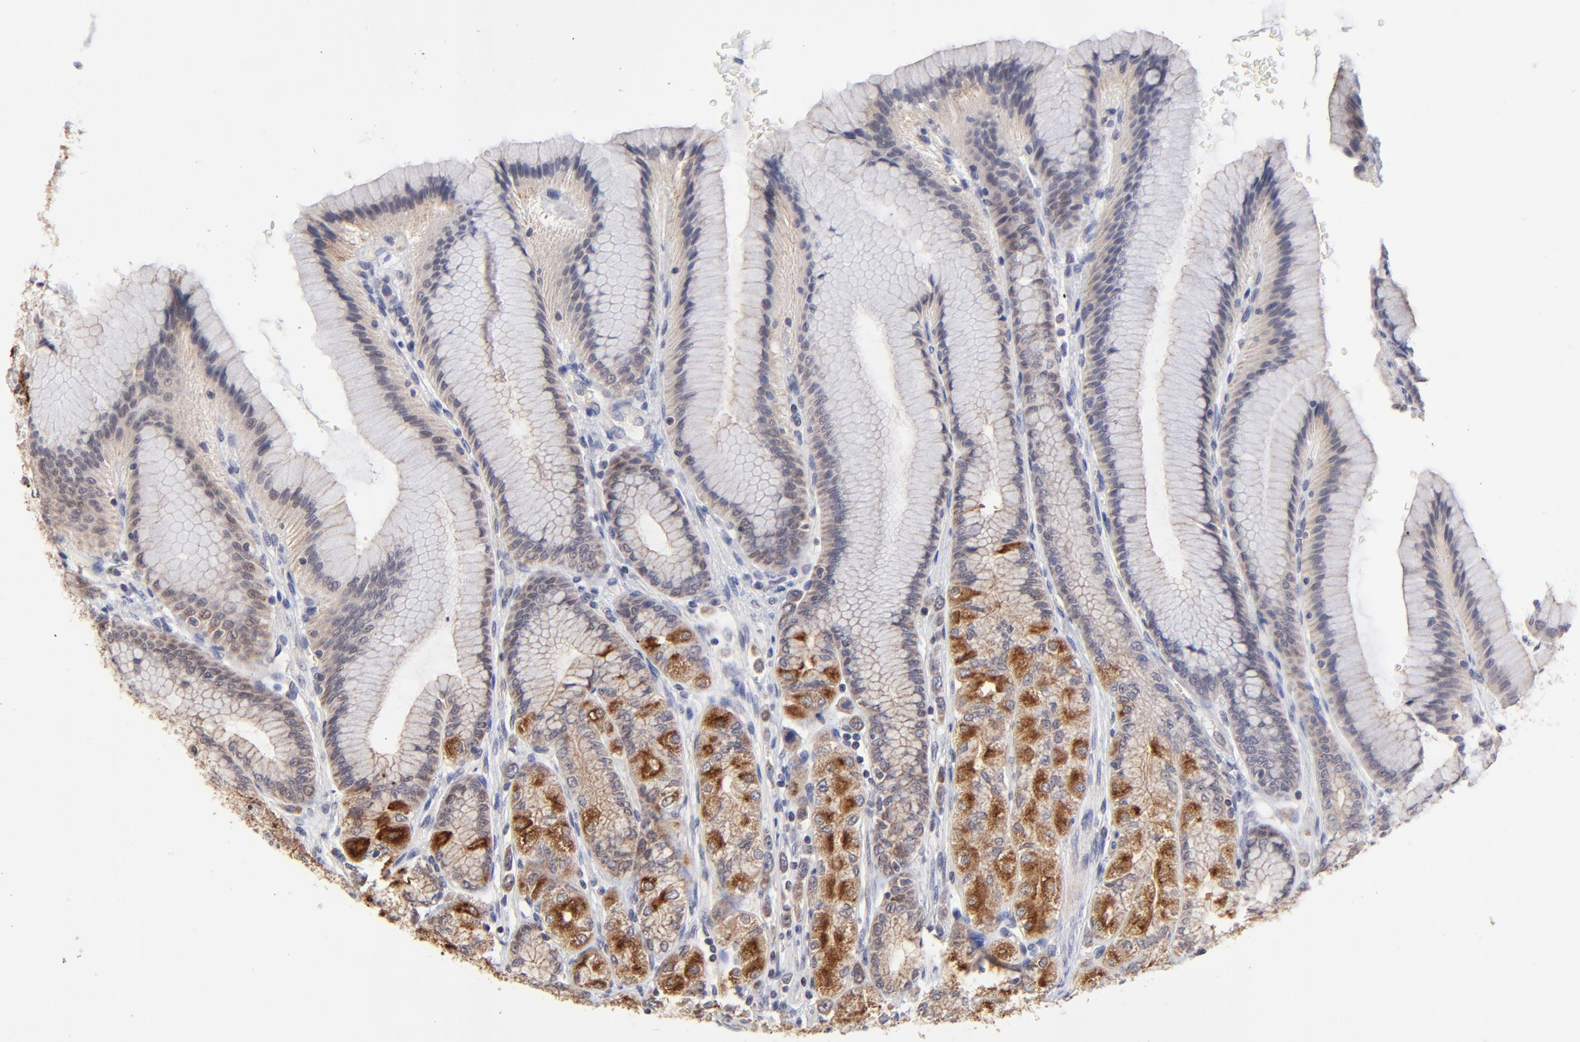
{"staining": {"intensity": "strong", "quantity": "<25%", "location": "cytoplasmic/membranous"}, "tissue": "stomach", "cell_type": "Glandular cells", "image_type": "normal", "snomed": [{"axis": "morphology", "description": "Normal tissue, NOS"}, {"axis": "morphology", "description": "Adenocarcinoma, NOS"}, {"axis": "topography", "description": "Stomach"}, {"axis": "topography", "description": "Stomach, lower"}], "caption": "A medium amount of strong cytoplasmic/membranous expression is identified in about <25% of glandular cells in benign stomach. Nuclei are stained in blue.", "gene": "FBXO8", "patient": {"sex": "female", "age": 65}}